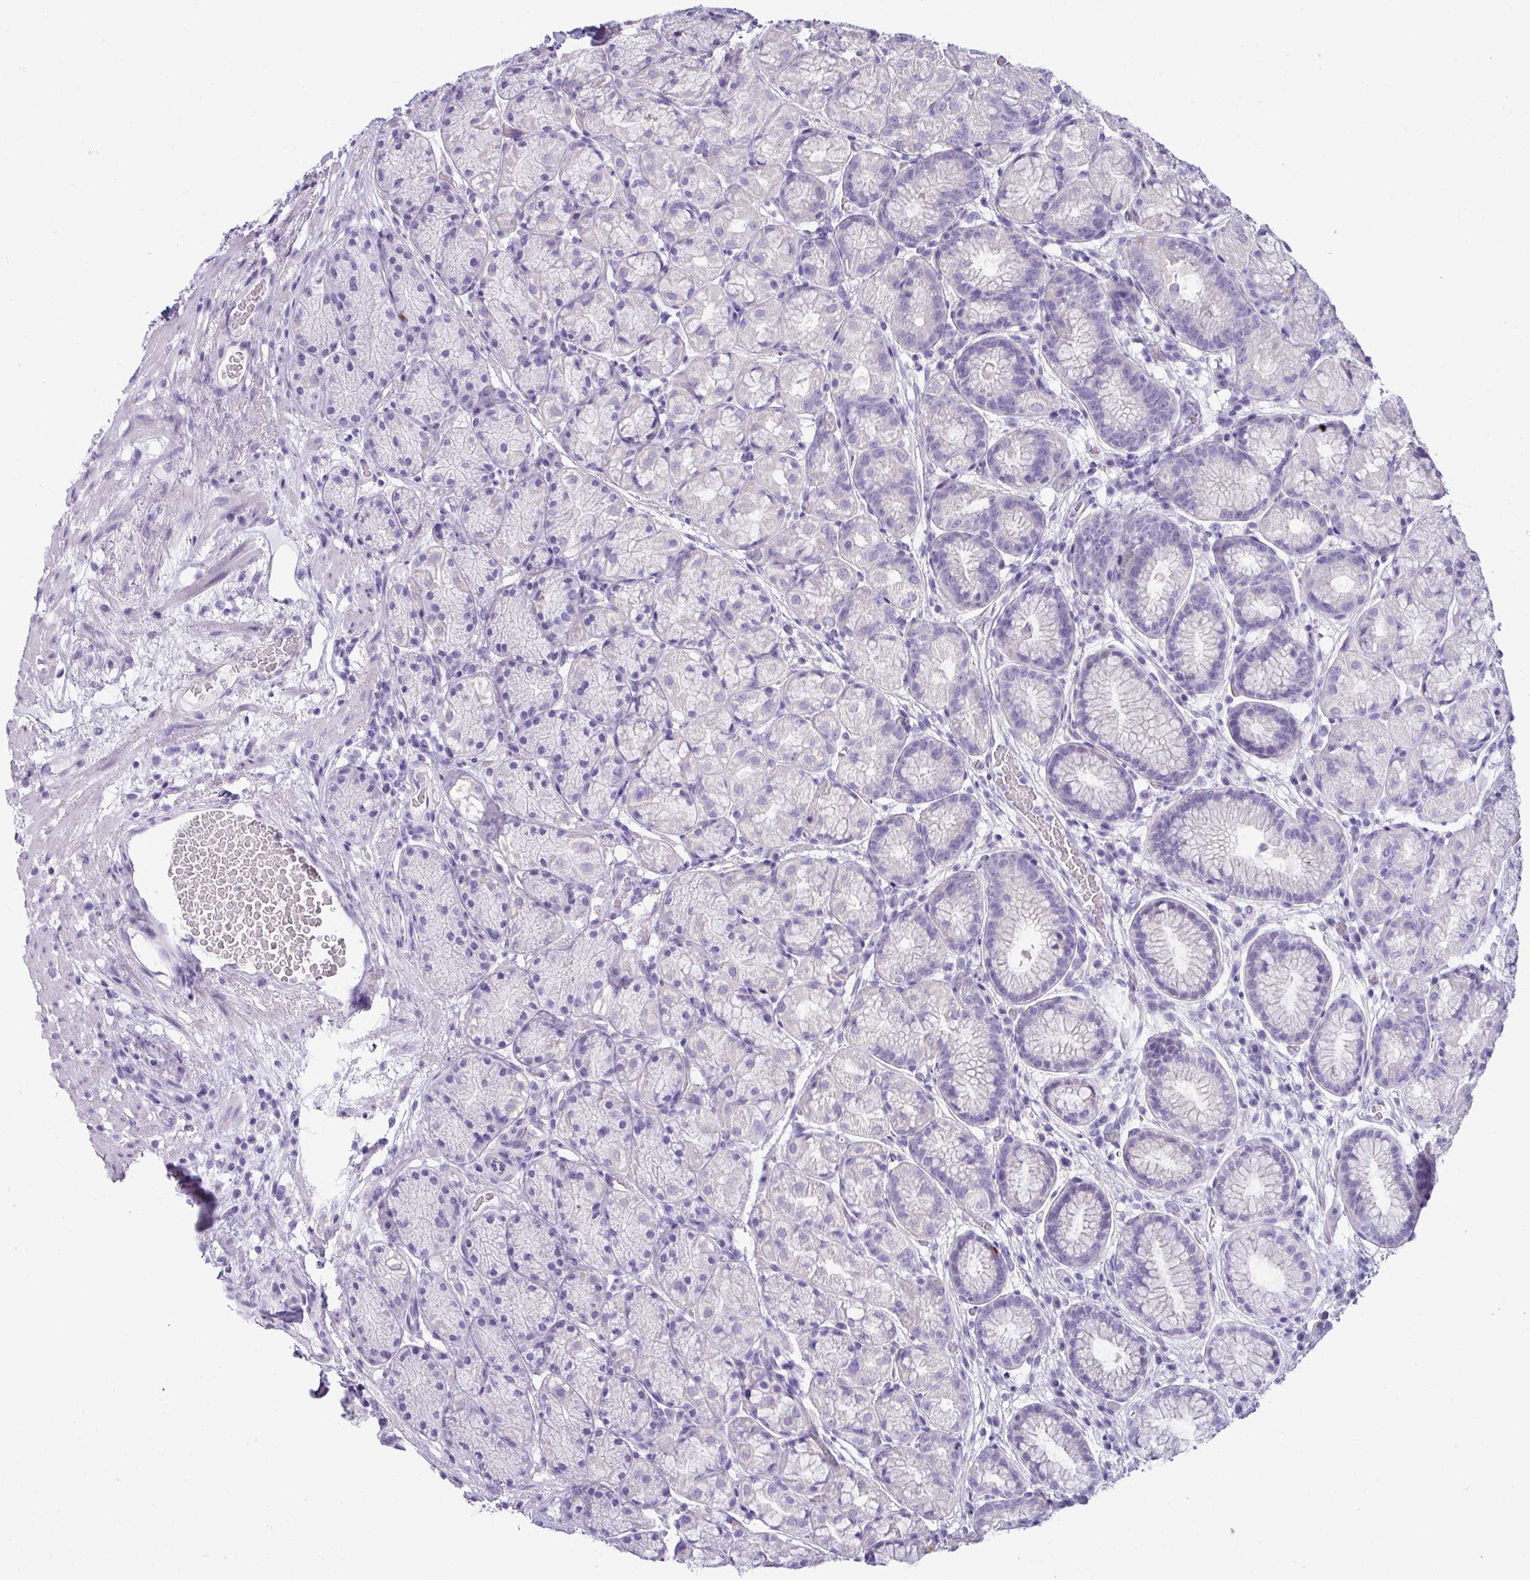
{"staining": {"intensity": "negative", "quantity": "none", "location": "none"}, "tissue": "stomach", "cell_type": "Glandular cells", "image_type": "normal", "snomed": [{"axis": "morphology", "description": "Normal tissue, NOS"}, {"axis": "topography", "description": "Stomach"}], "caption": "Protein analysis of unremarkable stomach displays no significant staining in glandular cells.", "gene": "VCX2", "patient": {"sex": "male", "age": 63}}